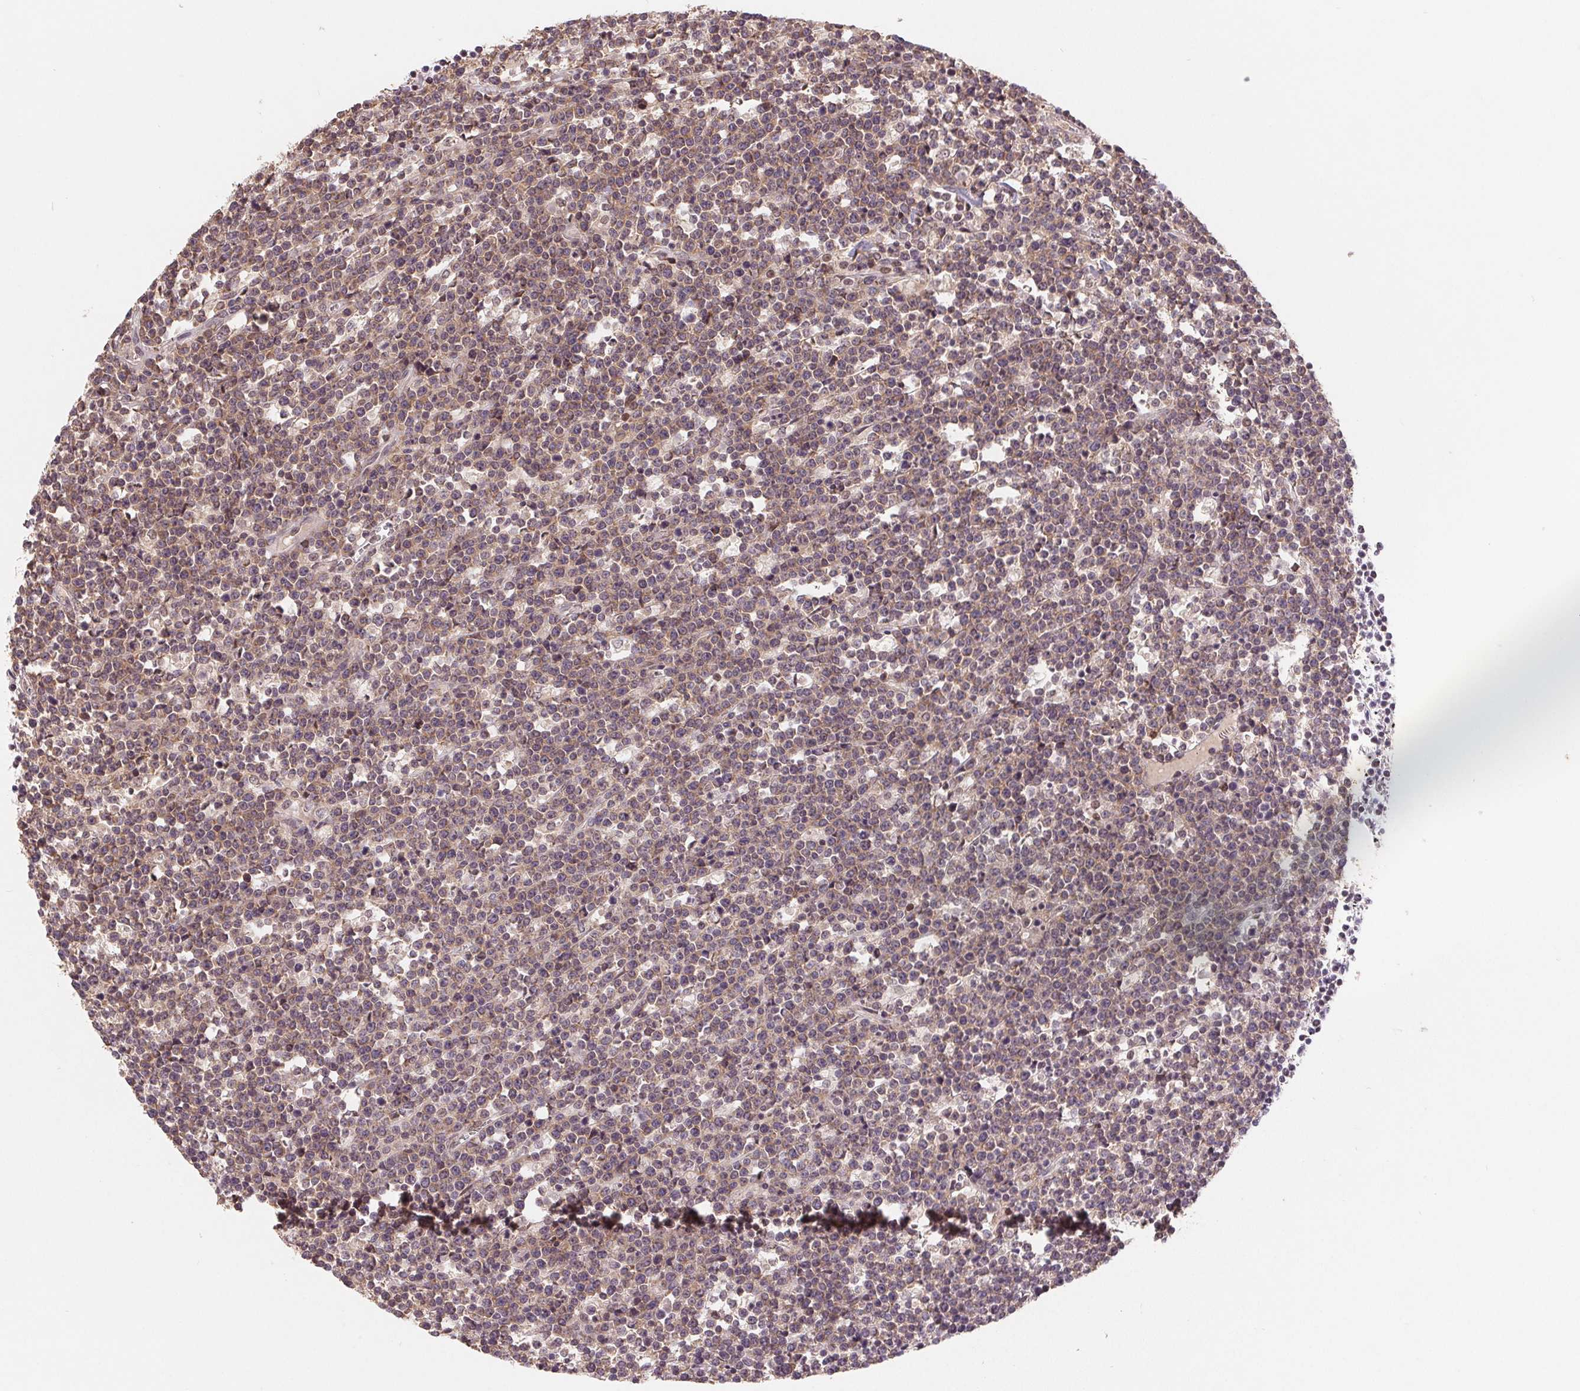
{"staining": {"intensity": "weak", "quantity": "25%-75%", "location": "nuclear"}, "tissue": "lymphoma", "cell_type": "Tumor cells", "image_type": "cancer", "snomed": [{"axis": "morphology", "description": "Malignant lymphoma, non-Hodgkin's type, High grade"}, {"axis": "topography", "description": "Ovary"}], "caption": "Immunohistochemistry (IHC) of lymphoma displays low levels of weak nuclear positivity in approximately 25%-75% of tumor cells.", "gene": "HMGN3", "patient": {"sex": "female", "age": 56}}